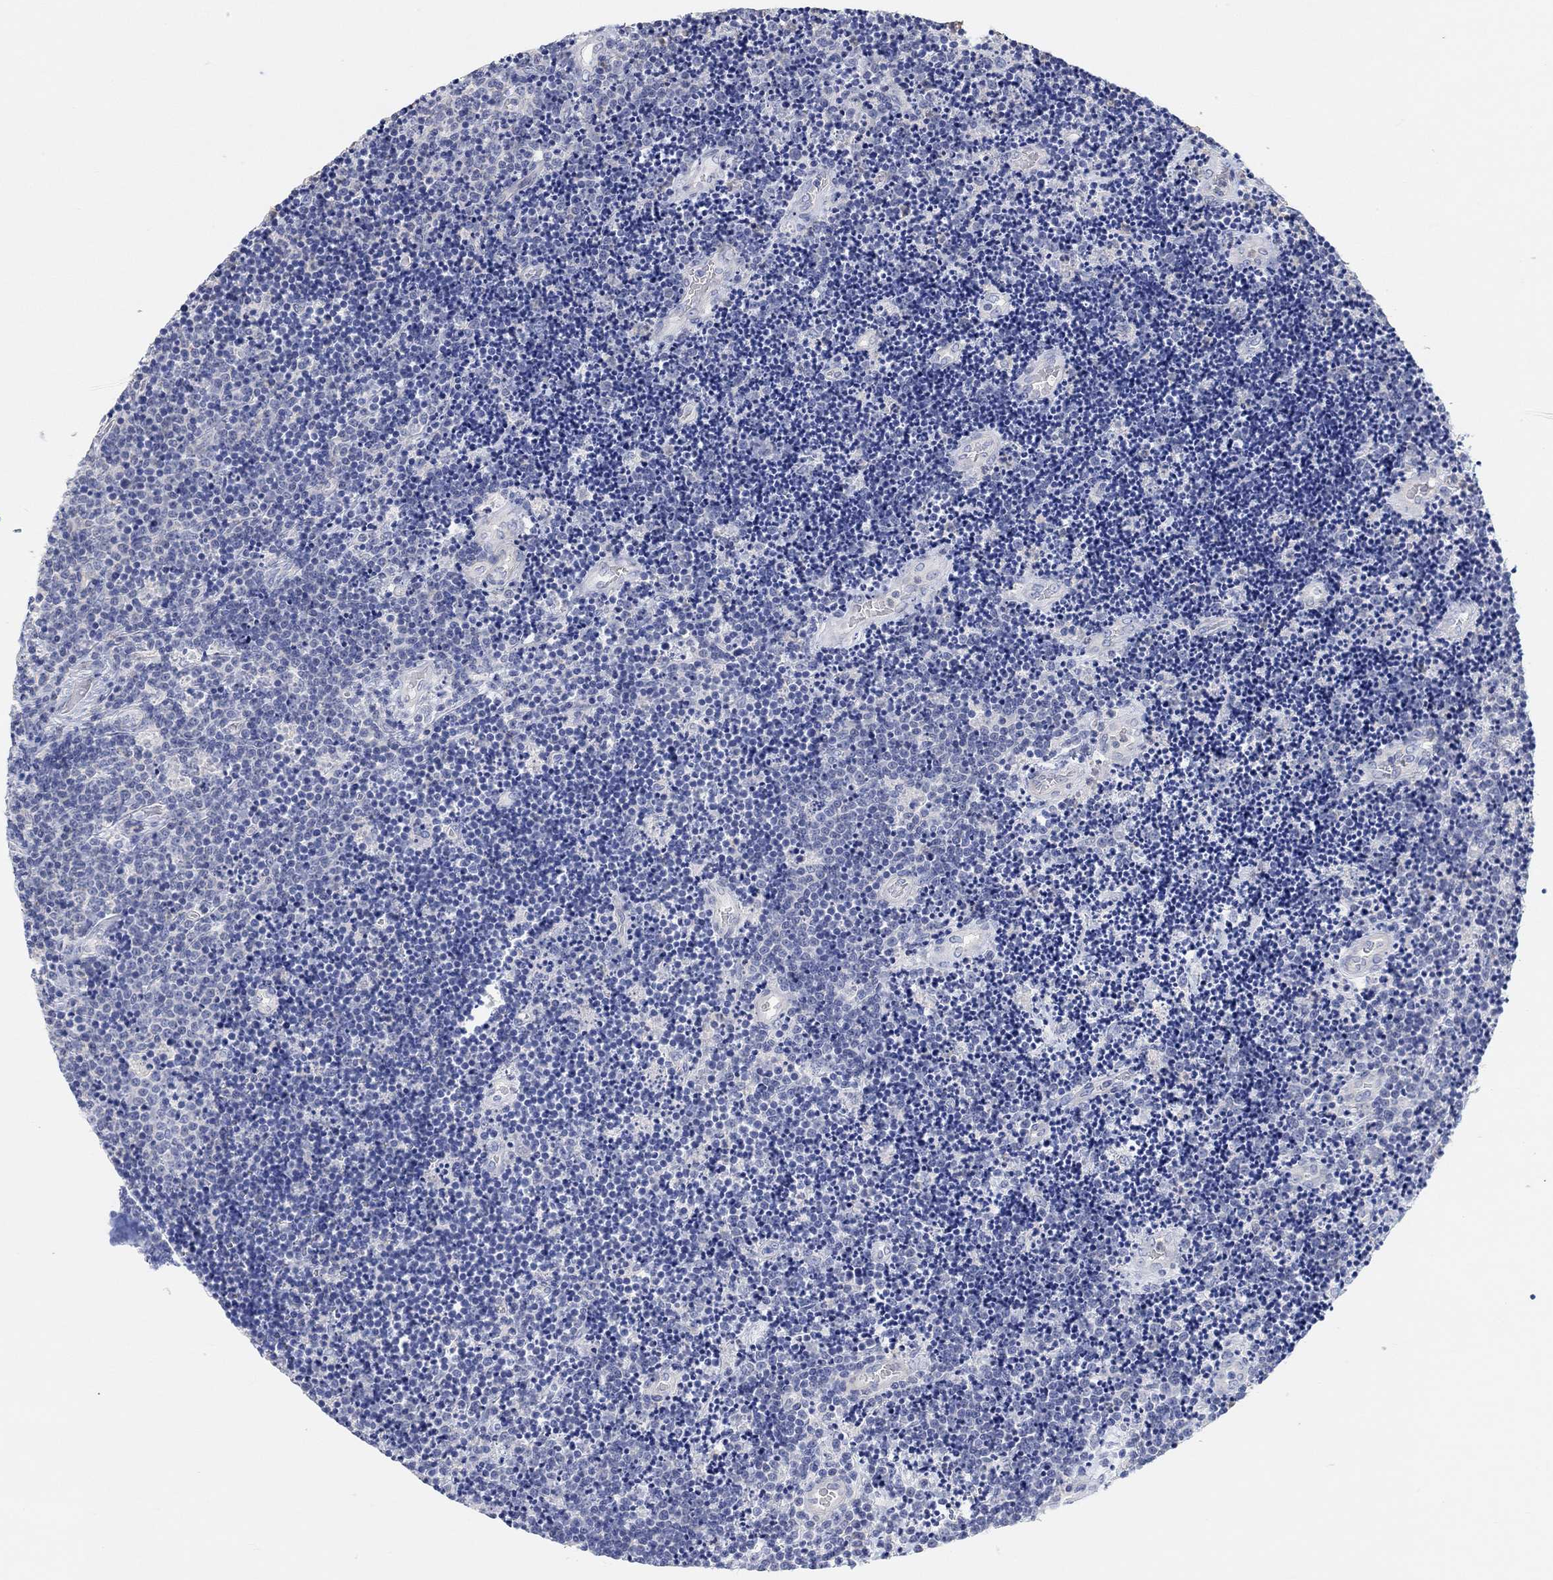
{"staining": {"intensity": "negative", "quantity": "none", "location": "none"}, "tissue": "lymphoma", "cell_type": "Tumor cells", "image_type": "cancer", "snomed": [{"axis": "morphology", "description": "Malignant lymphoma, non-Hodgkin's type, Low grade"}, {"axis": "topography", "description": "Brain"}], "caption": "The micrograph demonstrates no staining of tumor cells in low-grade malignant lymphoma, non-Hodgkin's type. (DAB (3,3'-diaminobenzidine) immunohistochemistry (IHC) visualized using brightfield microscopy, high magnification).", "gene": "NLRP14", "patient": {"sex": "female", "age": 66}}